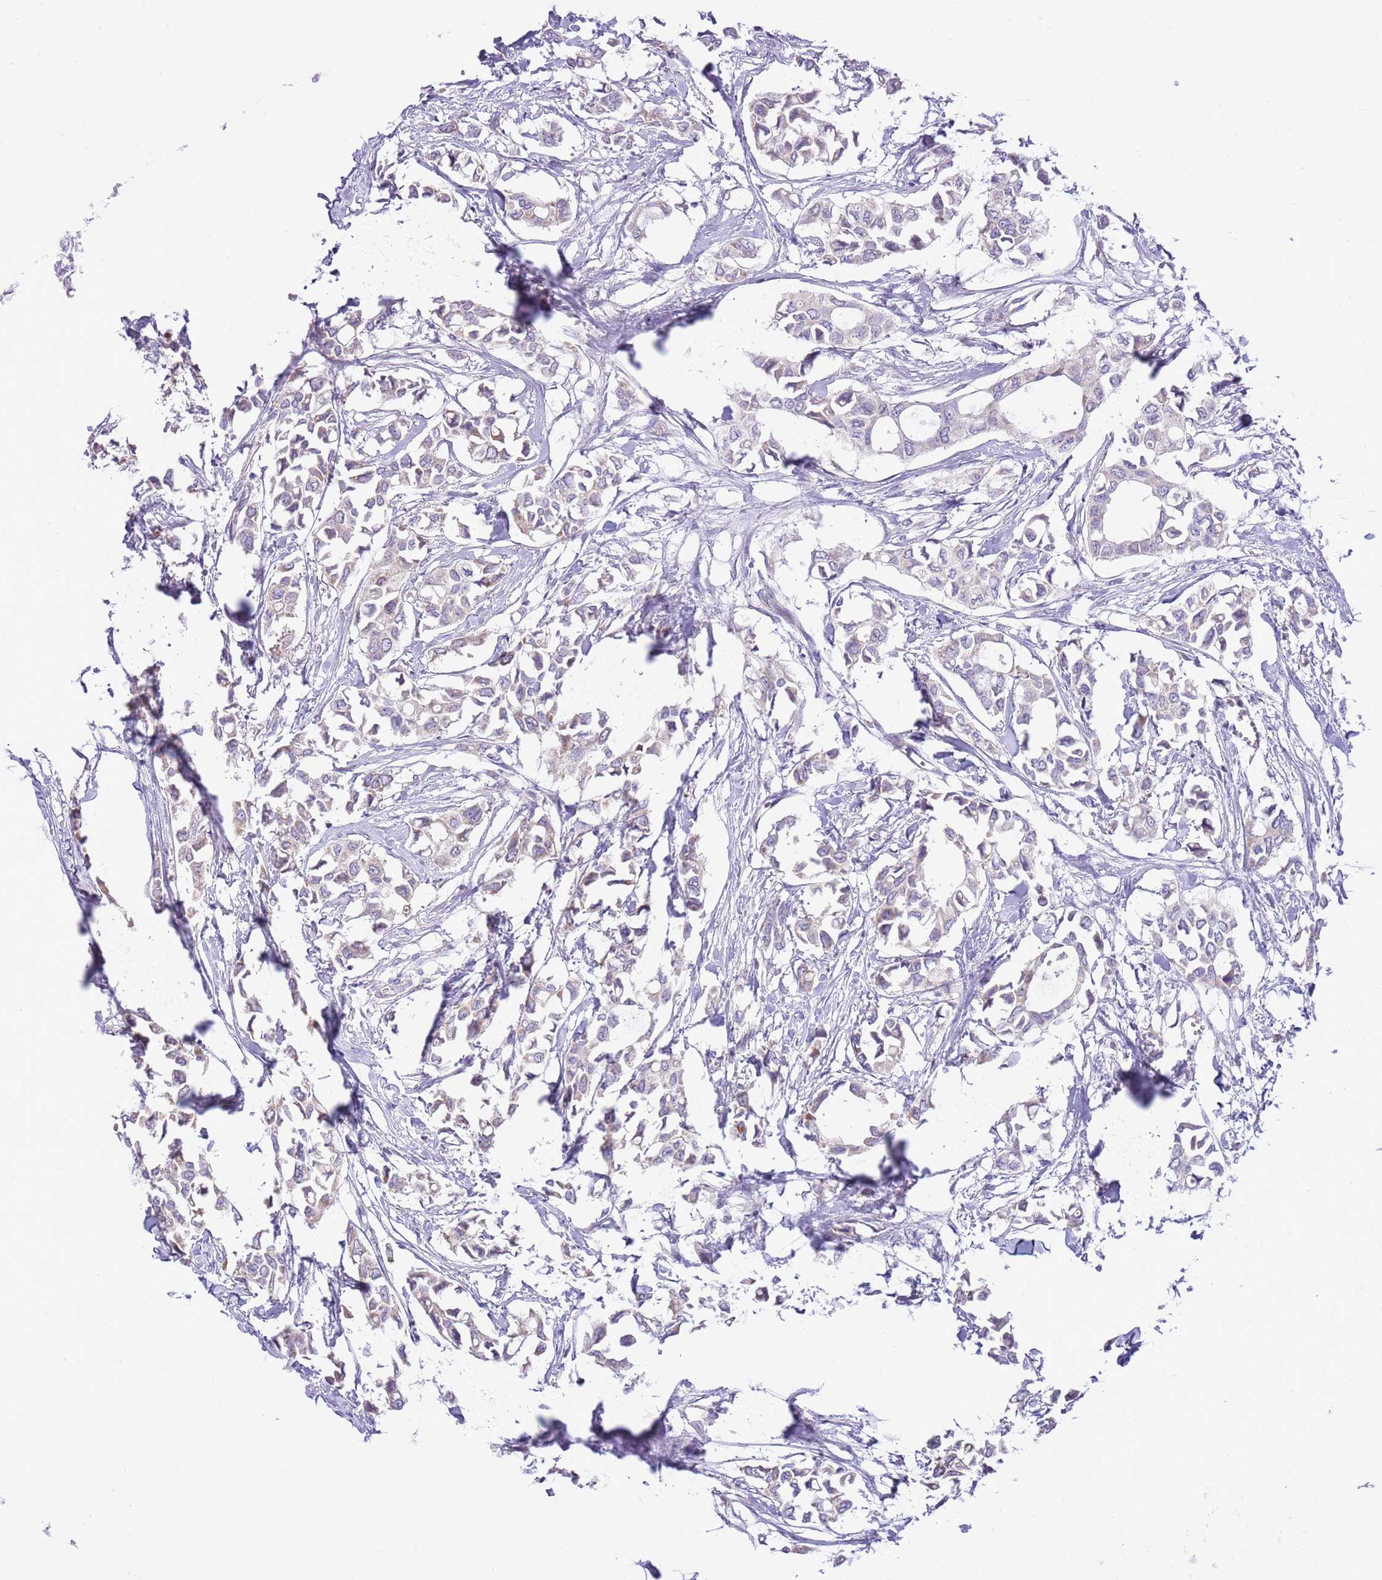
{"staining": {"intensity": "negative", "quantity": "none", "location": "none"}, "tissue": "breast cancer", "cell_type": "Tumor cells", "image_type": "cancer", "snomed": [{"axis": "morphology", "description": "Duct carcinoma"}, {"axis": "topography", "description": "Breast"}], "caption": "This image is of breast cancer (infiltrating ductal carcinoma) stained with IHC to label a protein in brown with the nuclei are counter-stained blue. There is no expression in tumor cells. (Immunohistochemistry, brightfield microscopy, high magnification).", "gene": "OAZ2", "patient": {"sex": "female", "age": 41}}